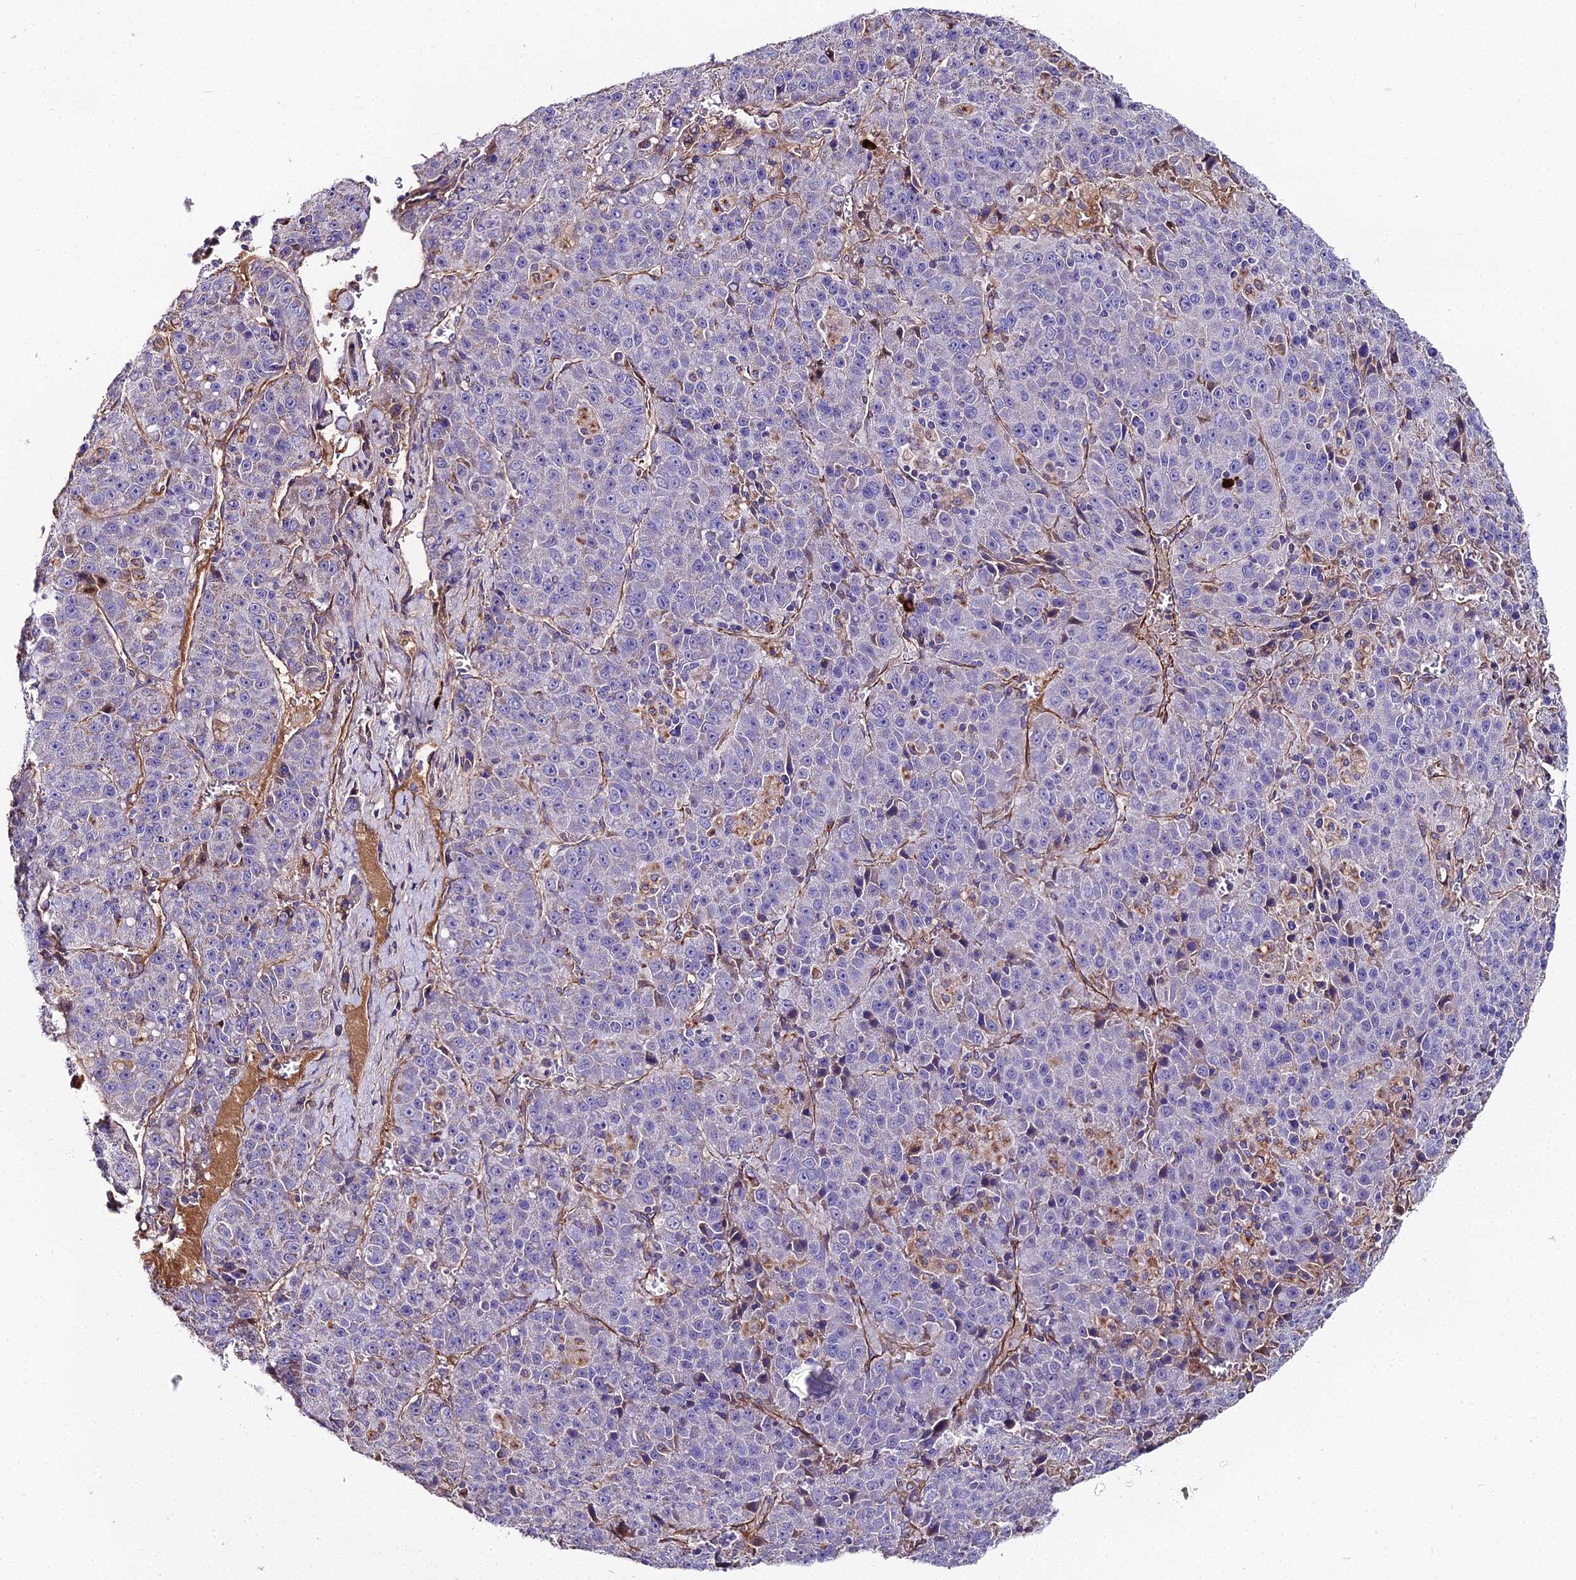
{"staining": {"intensity": "negative", "quantity": "none", "location": "none"}, "tissue": "liver cancer", "cell_type": "Tumor cells", "image_type": "cancer", "snomed": [{"axis": "morphology", "description": "Carcinoma, Hepatocellular, NOS"}, {"axis": "topography", "description": "Liver"}], "caption": "This is an IHC histopathology image of human liver cancer (hepatocellular carcinoma). There is no expression in tumor cells.", "gene": "BEX4", "patient": {"sex": "female", "age": 53}}